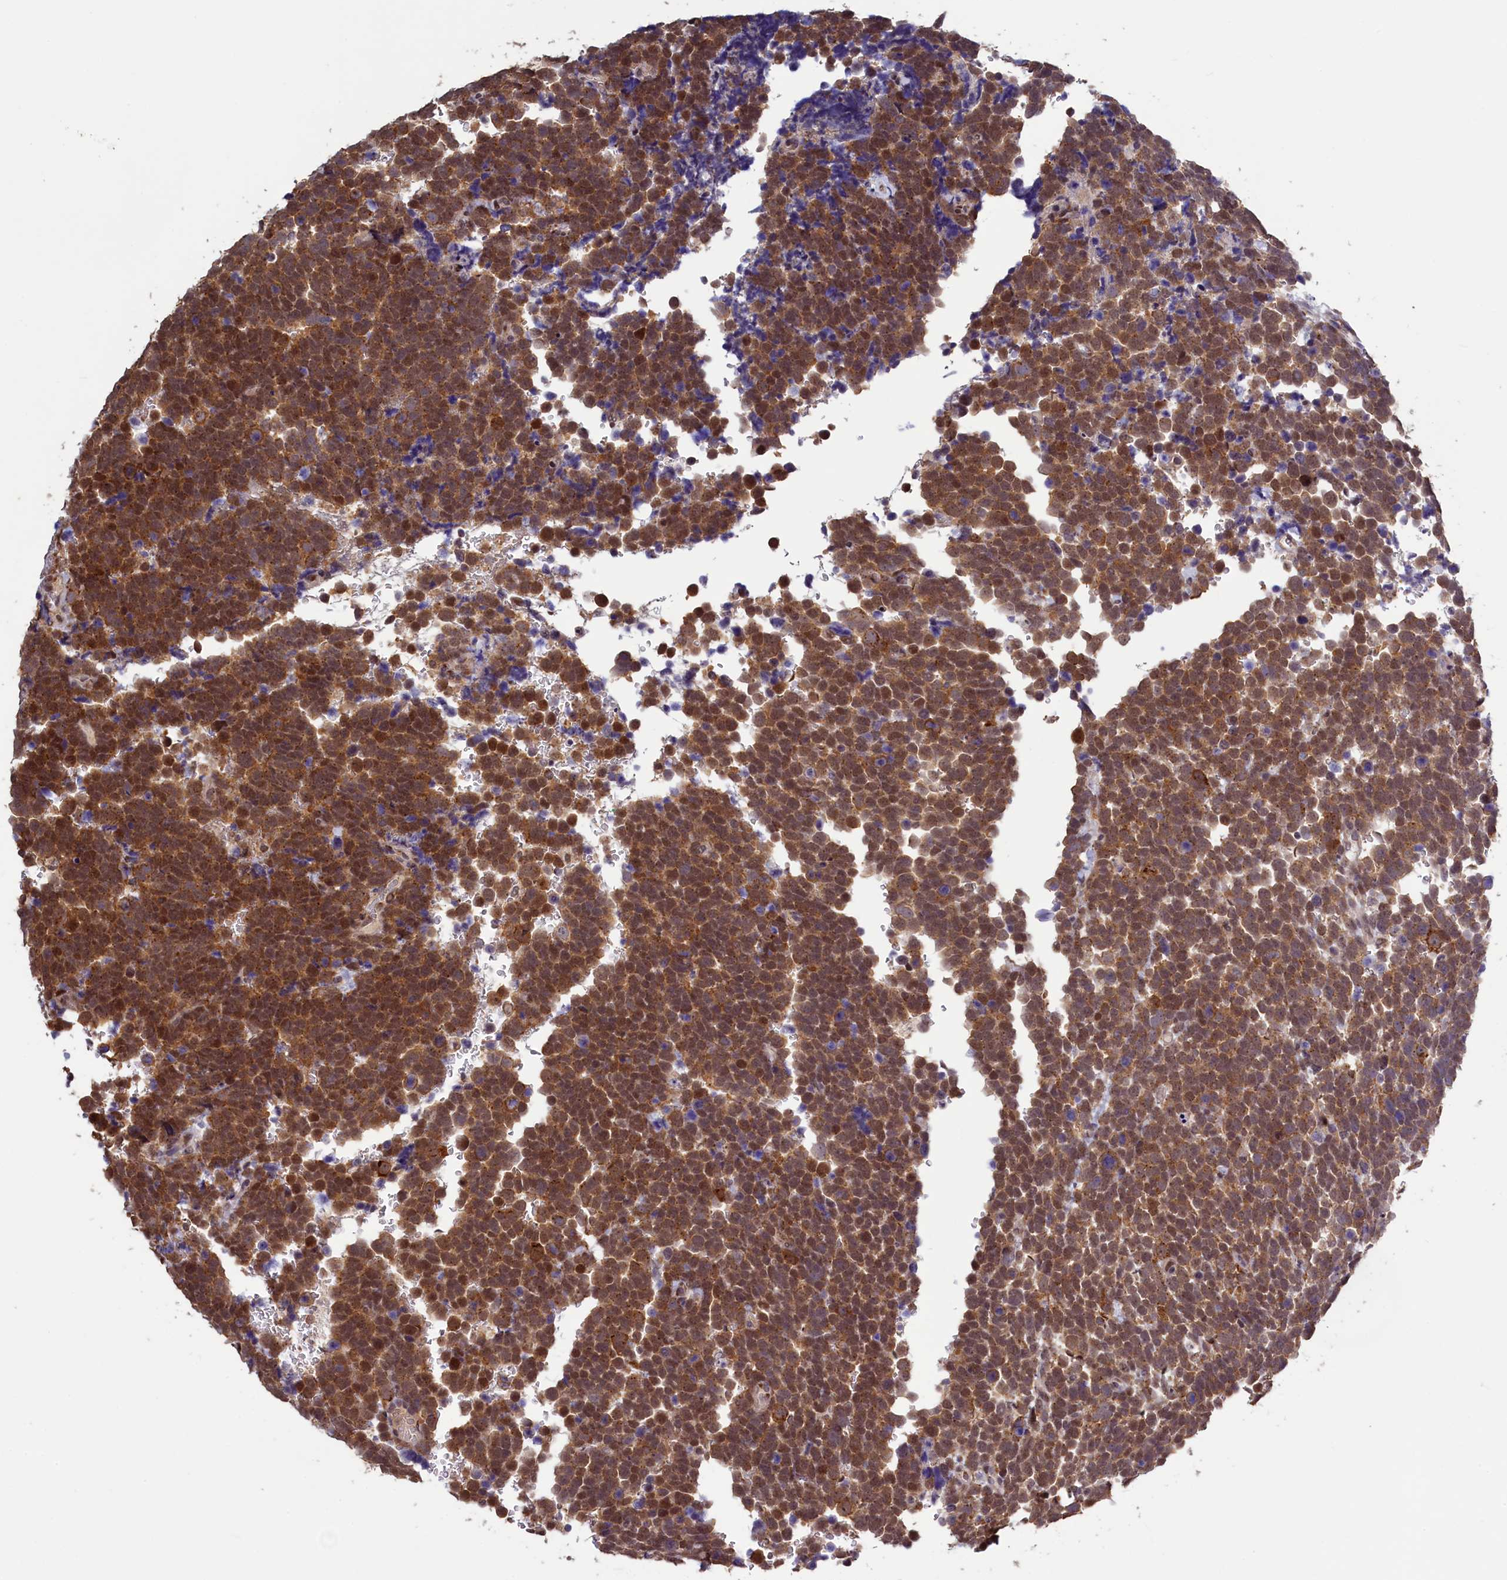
{"staining": {"intensity": "moderate", "quantity": ">75%", "location": "cytoplasmic/membranous"}, "tissue": "urothelial cancer", "cell_type": "Tumor cells", "image_type": "cancer", "snomed": [{"axis": "morphology", "description": "Urothelial carcinoma, High grade"}, {"axis": "topography", "description": "Urinary bladder"}], "caption": "Immunohistochemistry photomicrograph of human high-grade urothelial carcinoma stained for a protein (brown), which reveals medium levels of moderate cytoplasmic/membranous expression in about >75% of tumor cells.", "gene": "SEC24C", "patient": {"sex": "female", "age": 82}}